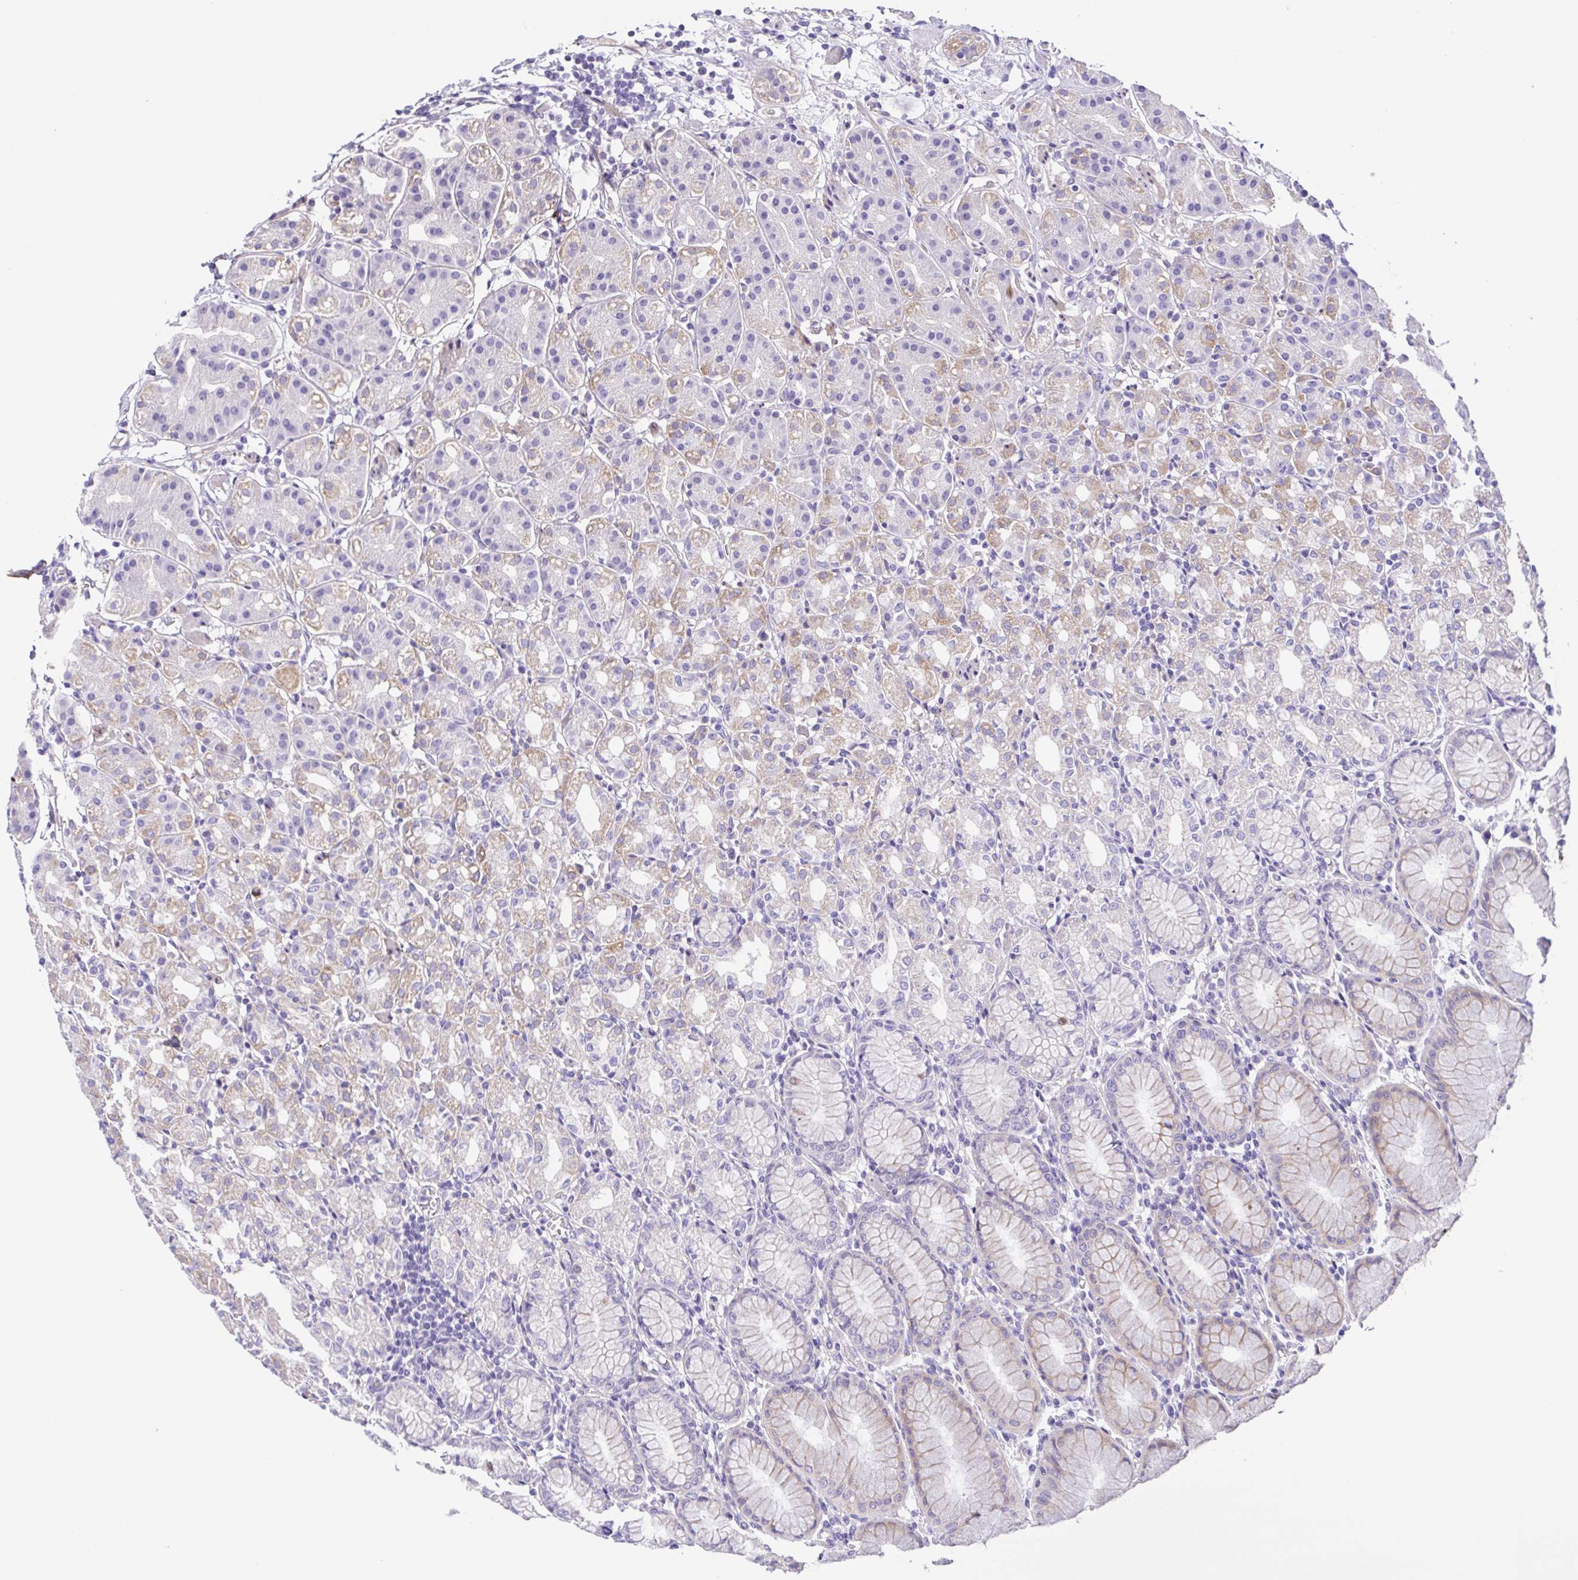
{"staining": {"intensity": "moderate", "quantity": "<25%", "location": "cytoplasmic/membranous"}, "tissue": "stomach", "cell_type": "Glandular cells", "image_type": "normal", "snomed": [{"axis": "morphology", "description": "Normal tissue, NOS"}, {"axis": "topography", "description": "Stomach"}], "caption": "Protein expression analysis of benign stomach reveals moderate cytoplasmic/membranous expression in about <25% of glandular cells.", "gene": "DCLK2", "patient": {"sex": "female", "age": 57}}